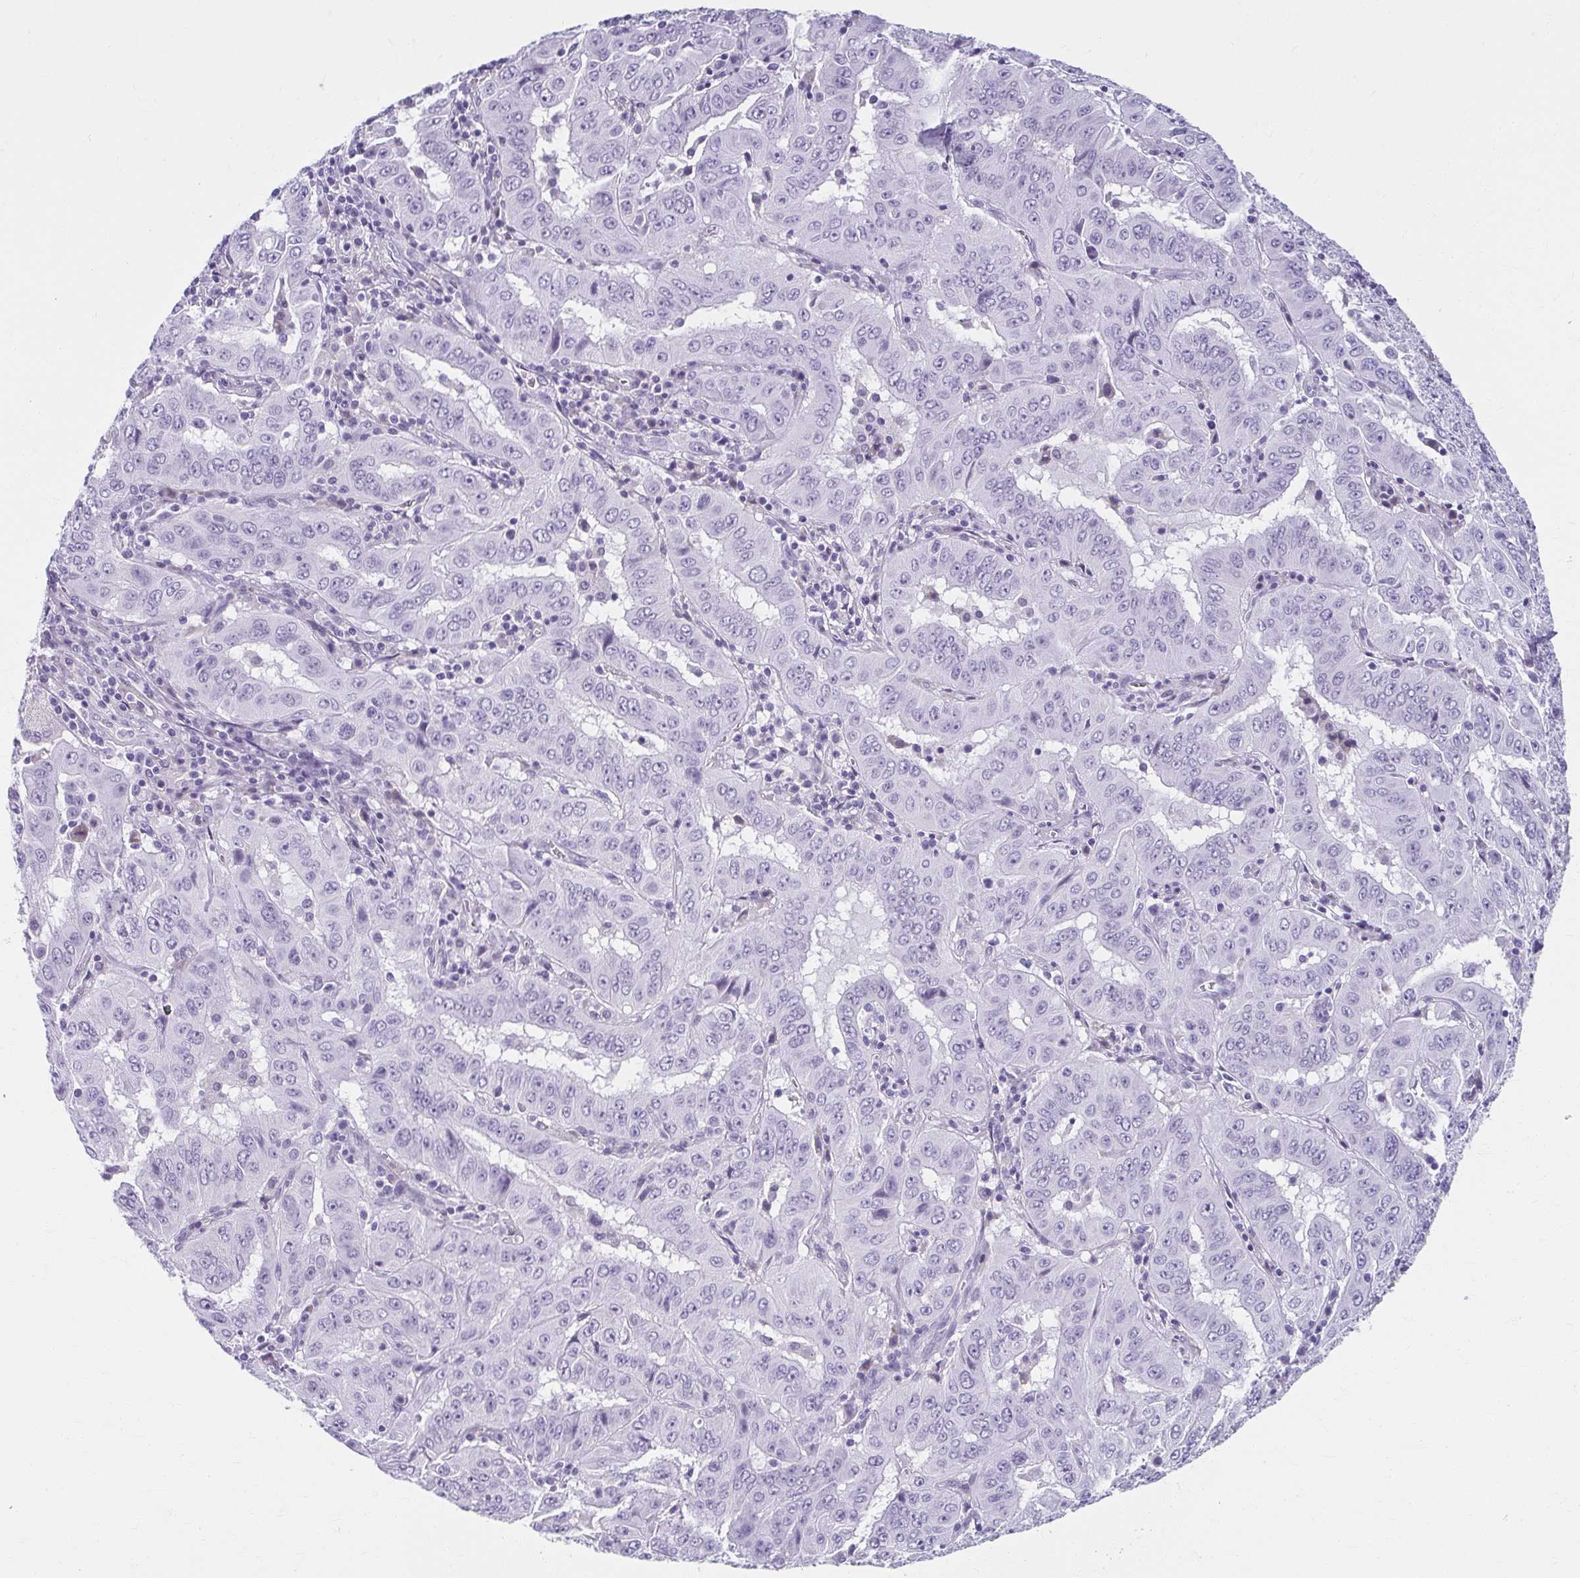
{"staining": {"intensity": "negative", "quantity": "none", "location": "none"}, "tissue": "pancreatic cancer", "cell_type": "Tumor cells", "image_type": "cancer", "snomed": [{"axis": "morphology", "description": "Adenocarcinoma, NOS"}, {"axis": "topography", "description": "Pancreas"}], "caption": "Protein analysis of pancreatic adenocarcinoma demonstrates no significant expression in tumor cells.", "gene": "MOBP", "patient": {"sex": "male", "age": 63}}